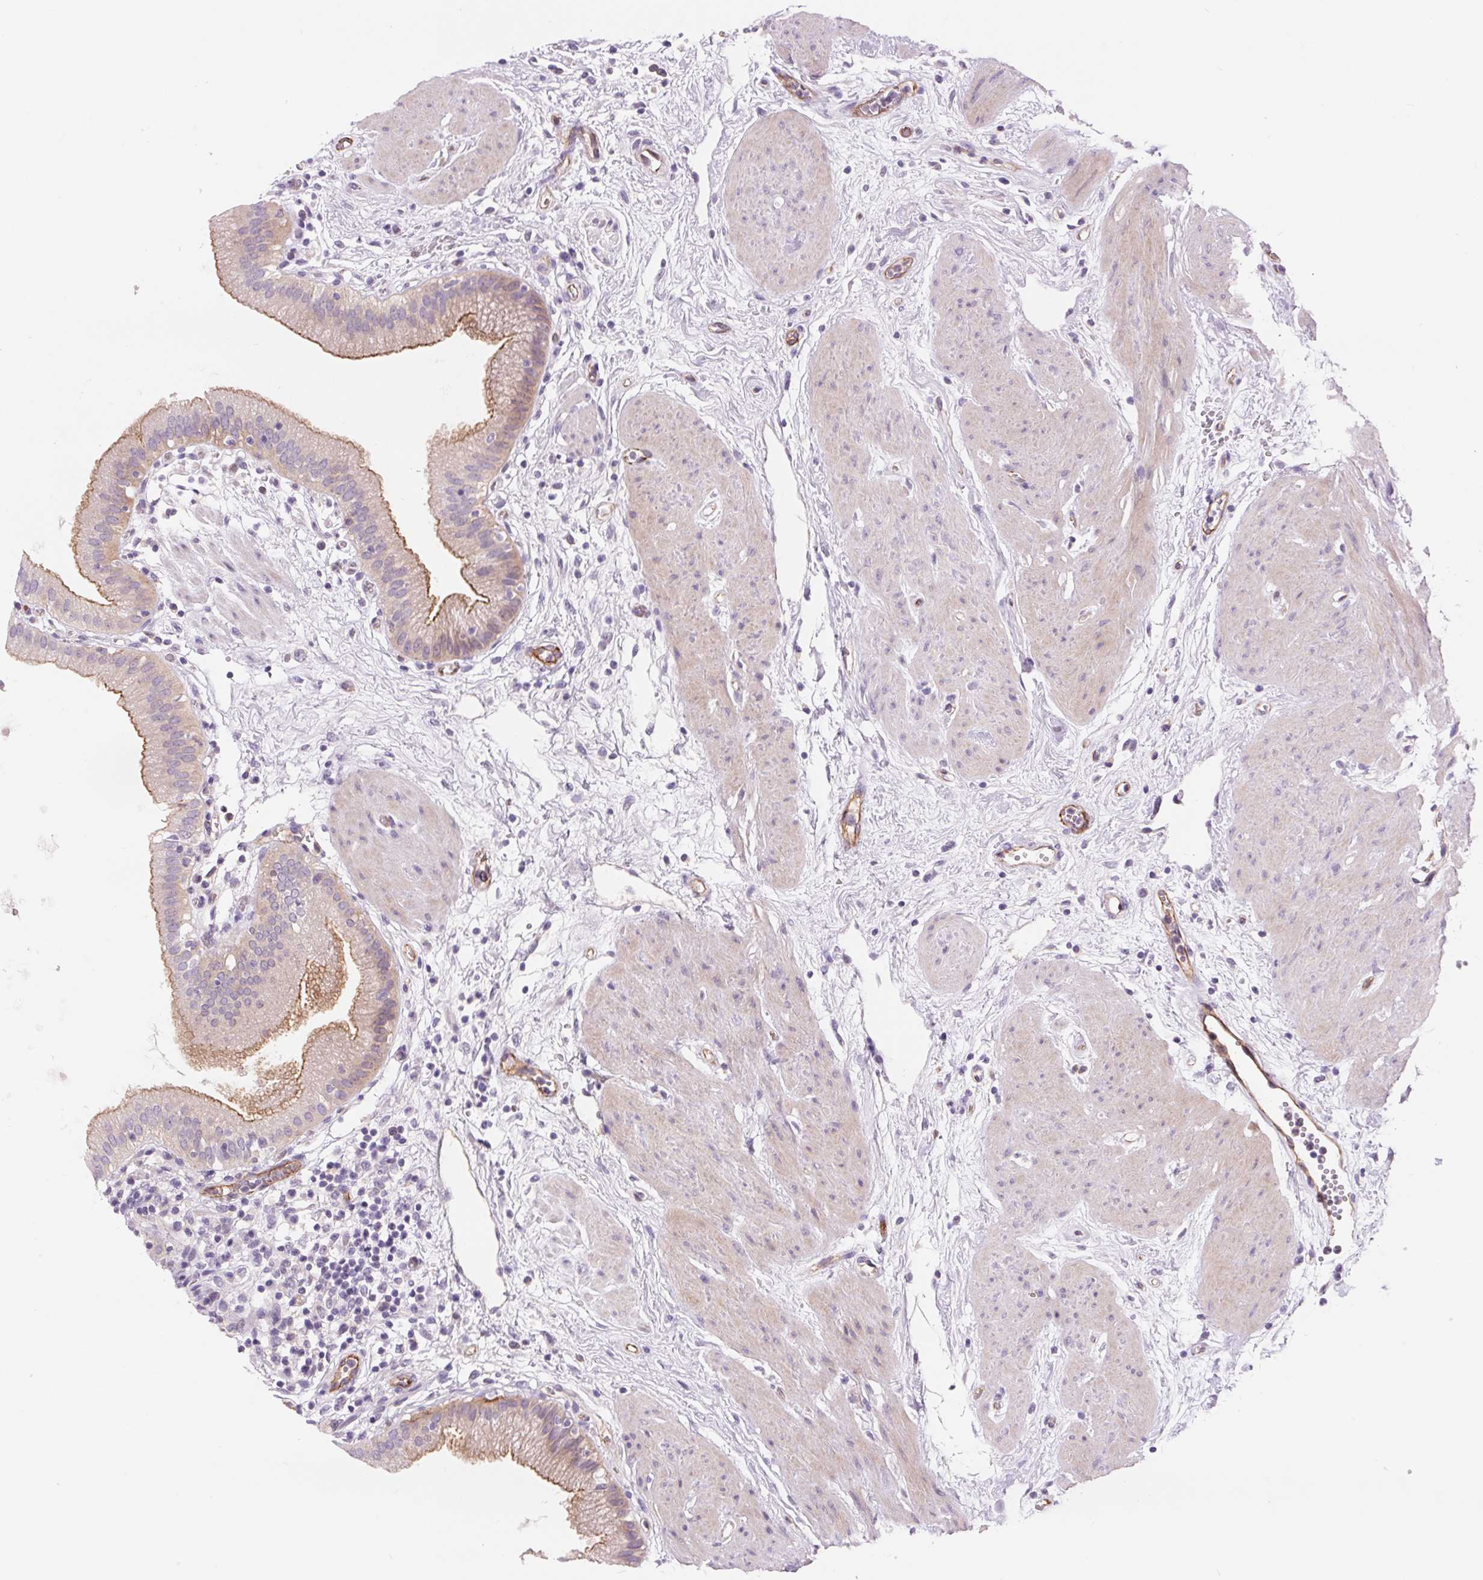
{"staining": {"intensity": "moderate", "quantity": "25%-75%", "location": "cytoplasmic/membranous"}, "tissue": "gallbladder", "cell_type": "Glandular cells", "image_type": "normal", "snomed": [{"axis": "morphology", "description": "Normal tissue, NOS"}, {"axis": "topography", "description": "Gallbladder"}], "caption": "Benign gallbladder was stained to show a protein in brown. There is medium levels of moderate cytoplasmic/membranous positivity in about 25%-75% of glandular cells.", "gene": "DIXDC1", "patient": {"sex": "female", "age": 65}}